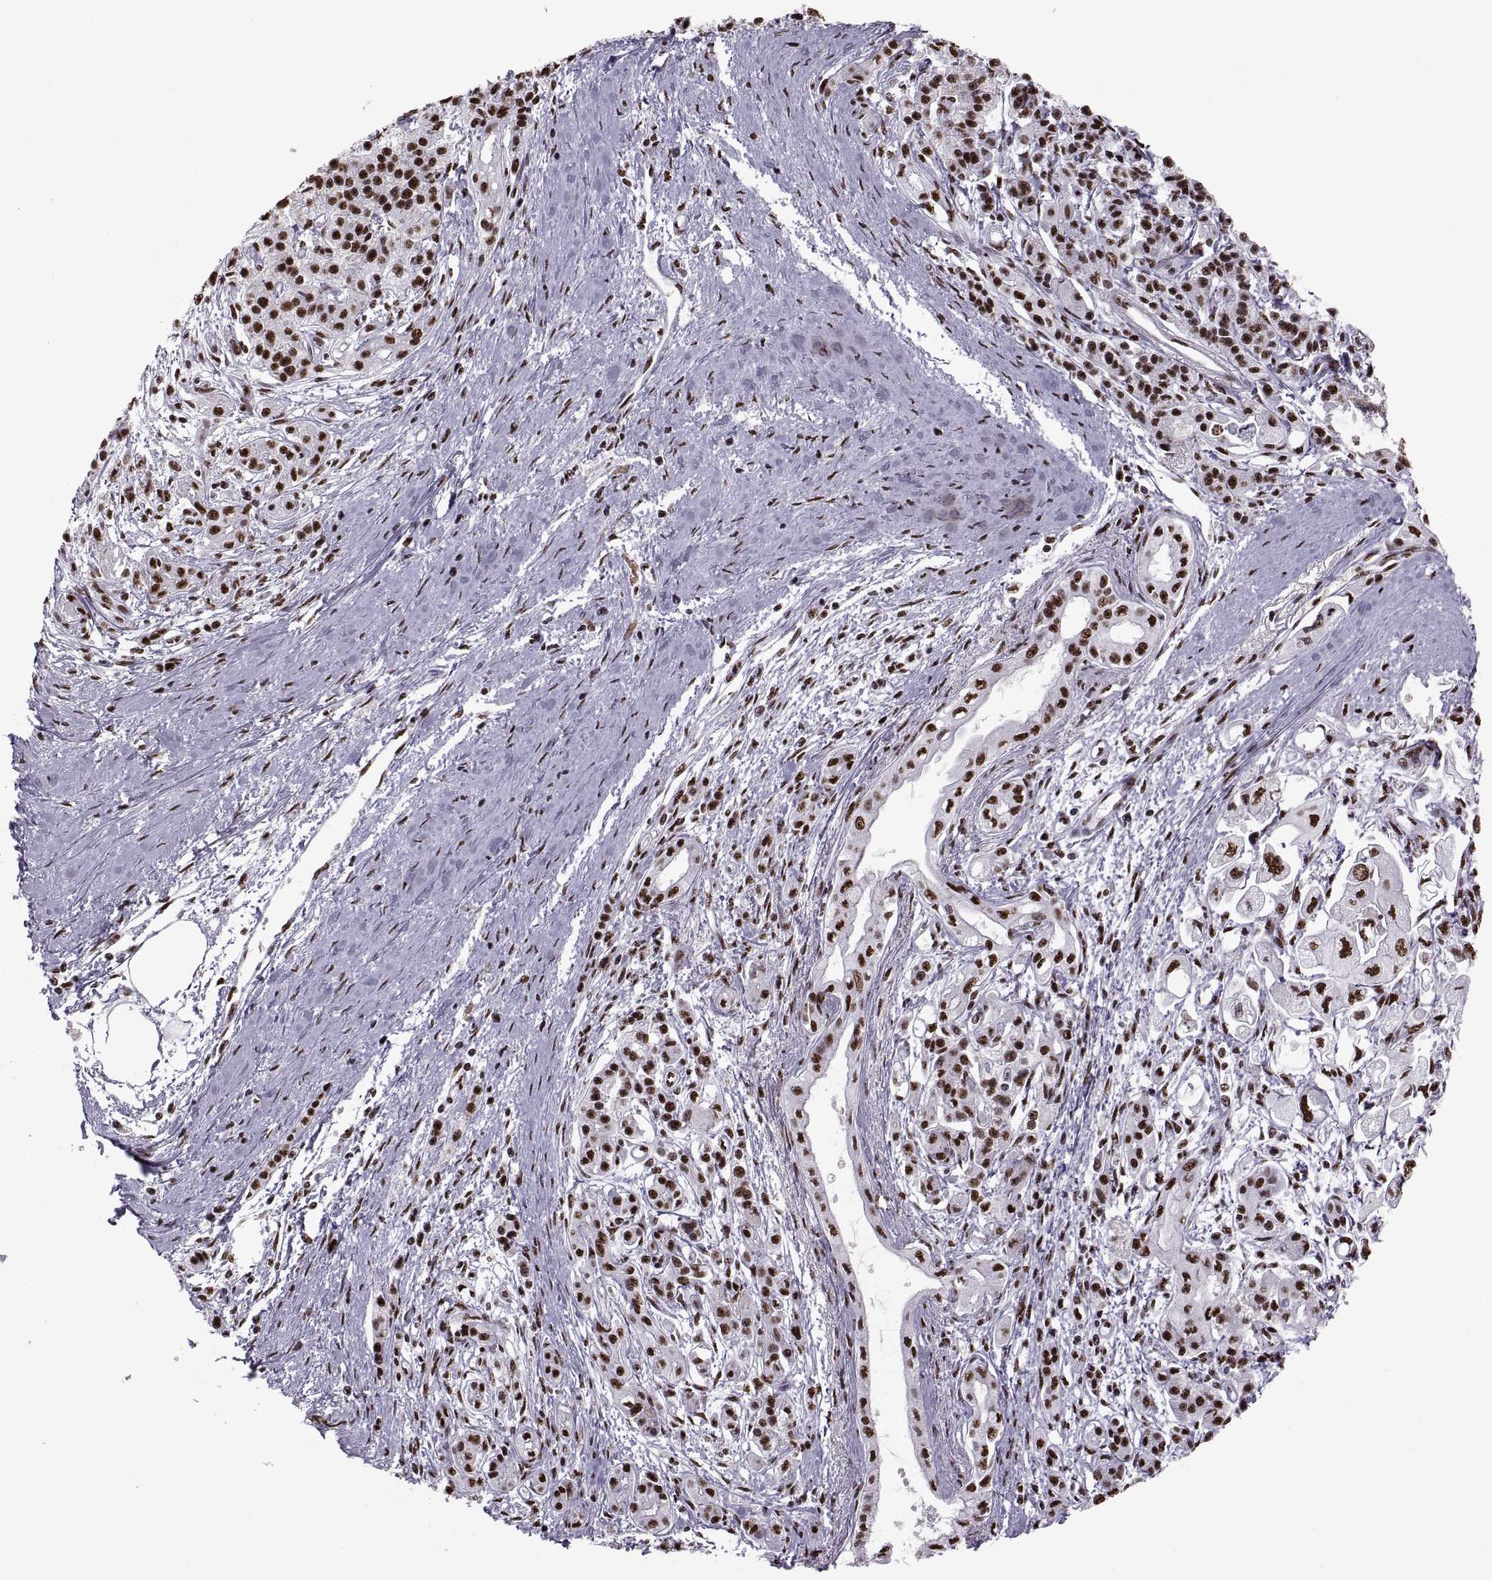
{"staining": {"intensity": "strong", "quantity": ">75%", "location": "nuclear"}, "tissue": "pancreatic cancer", "cell_type": "Tumor cells", "image_type": "cancer", "snomed": [{"axis": "morphology", "description": "Adenocarcinoma, NOS"}, {"axis": "topography", "description": "Pancreas"}], "caption": "An image showing strong nuclear expression in approximately >75% of tumor cells in pancreatic cancer, as visualized by brown immunohistochemical staining.", "gene": "SNAI1", "patient": {"sex": "male", "age": 70}}